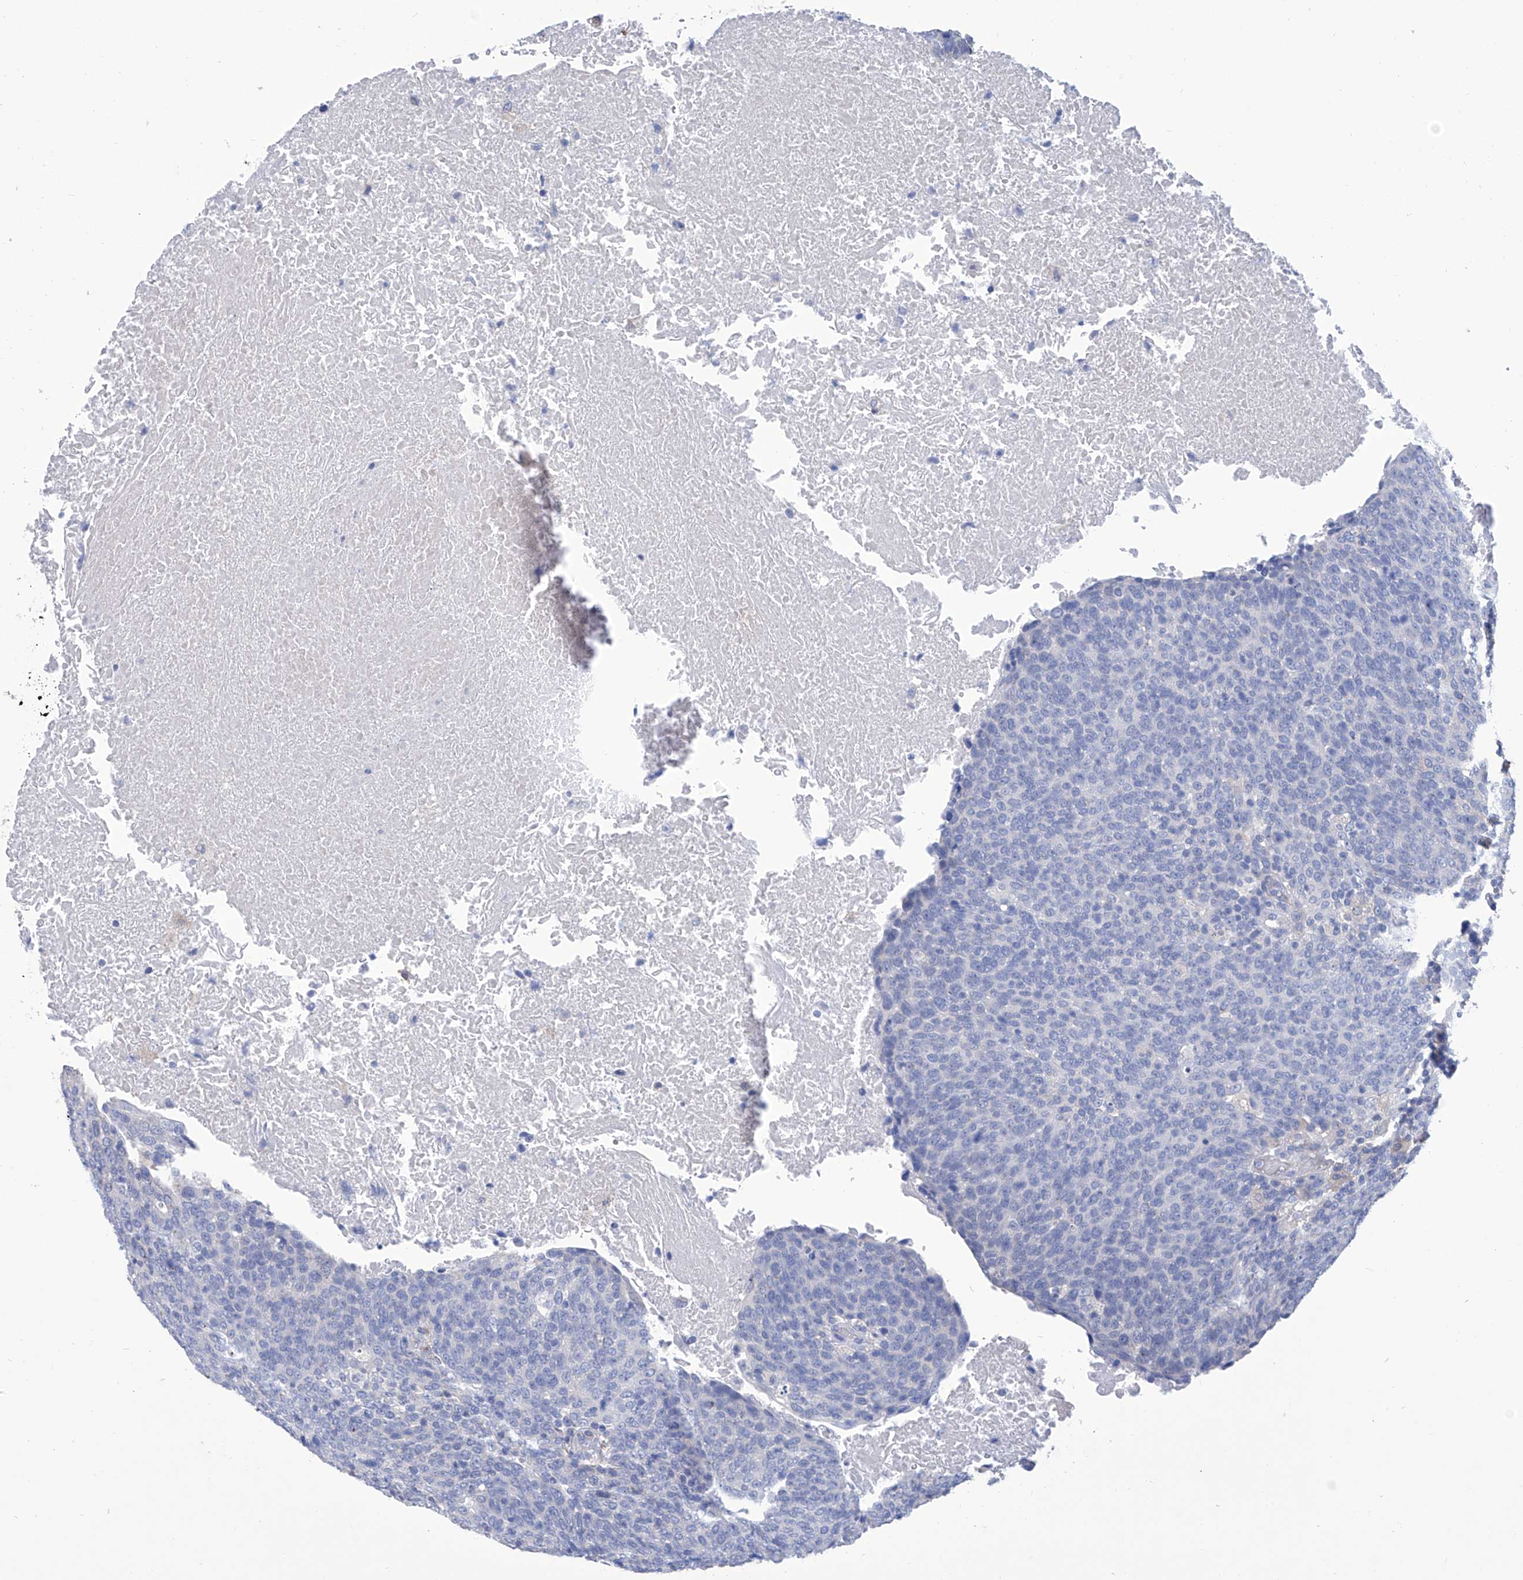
{"staining": {"intensity": "negative", "quantity": "none", "location": "none"}, "tissue": "head and neck cancer", "cell_type": "Tumor cells", "image_type": "cancer", "snomed": [{"axis": "morphology", "description": "Squamous cell carcinoma, NOS"}, {"axis": "morphology", "description": "Squamous cell carcinoma, metastatic, NOS"}, {"axis": "topography", "description": "Lymph node"}, {"axis": "topography", "description": "Head-Neck"}], "caption": "An image of head and neck metastatic squamous cell carcinoma stained for a protein demonstrates no brown staining in tumor cells. The staining was performed using DAB to visualize the protein expression in brown, while the nuclei were stained in blue with hematoxylin (Magnification: 20x).", "gene": "SMS", "patient": {"sex": "male", "age": 62}}